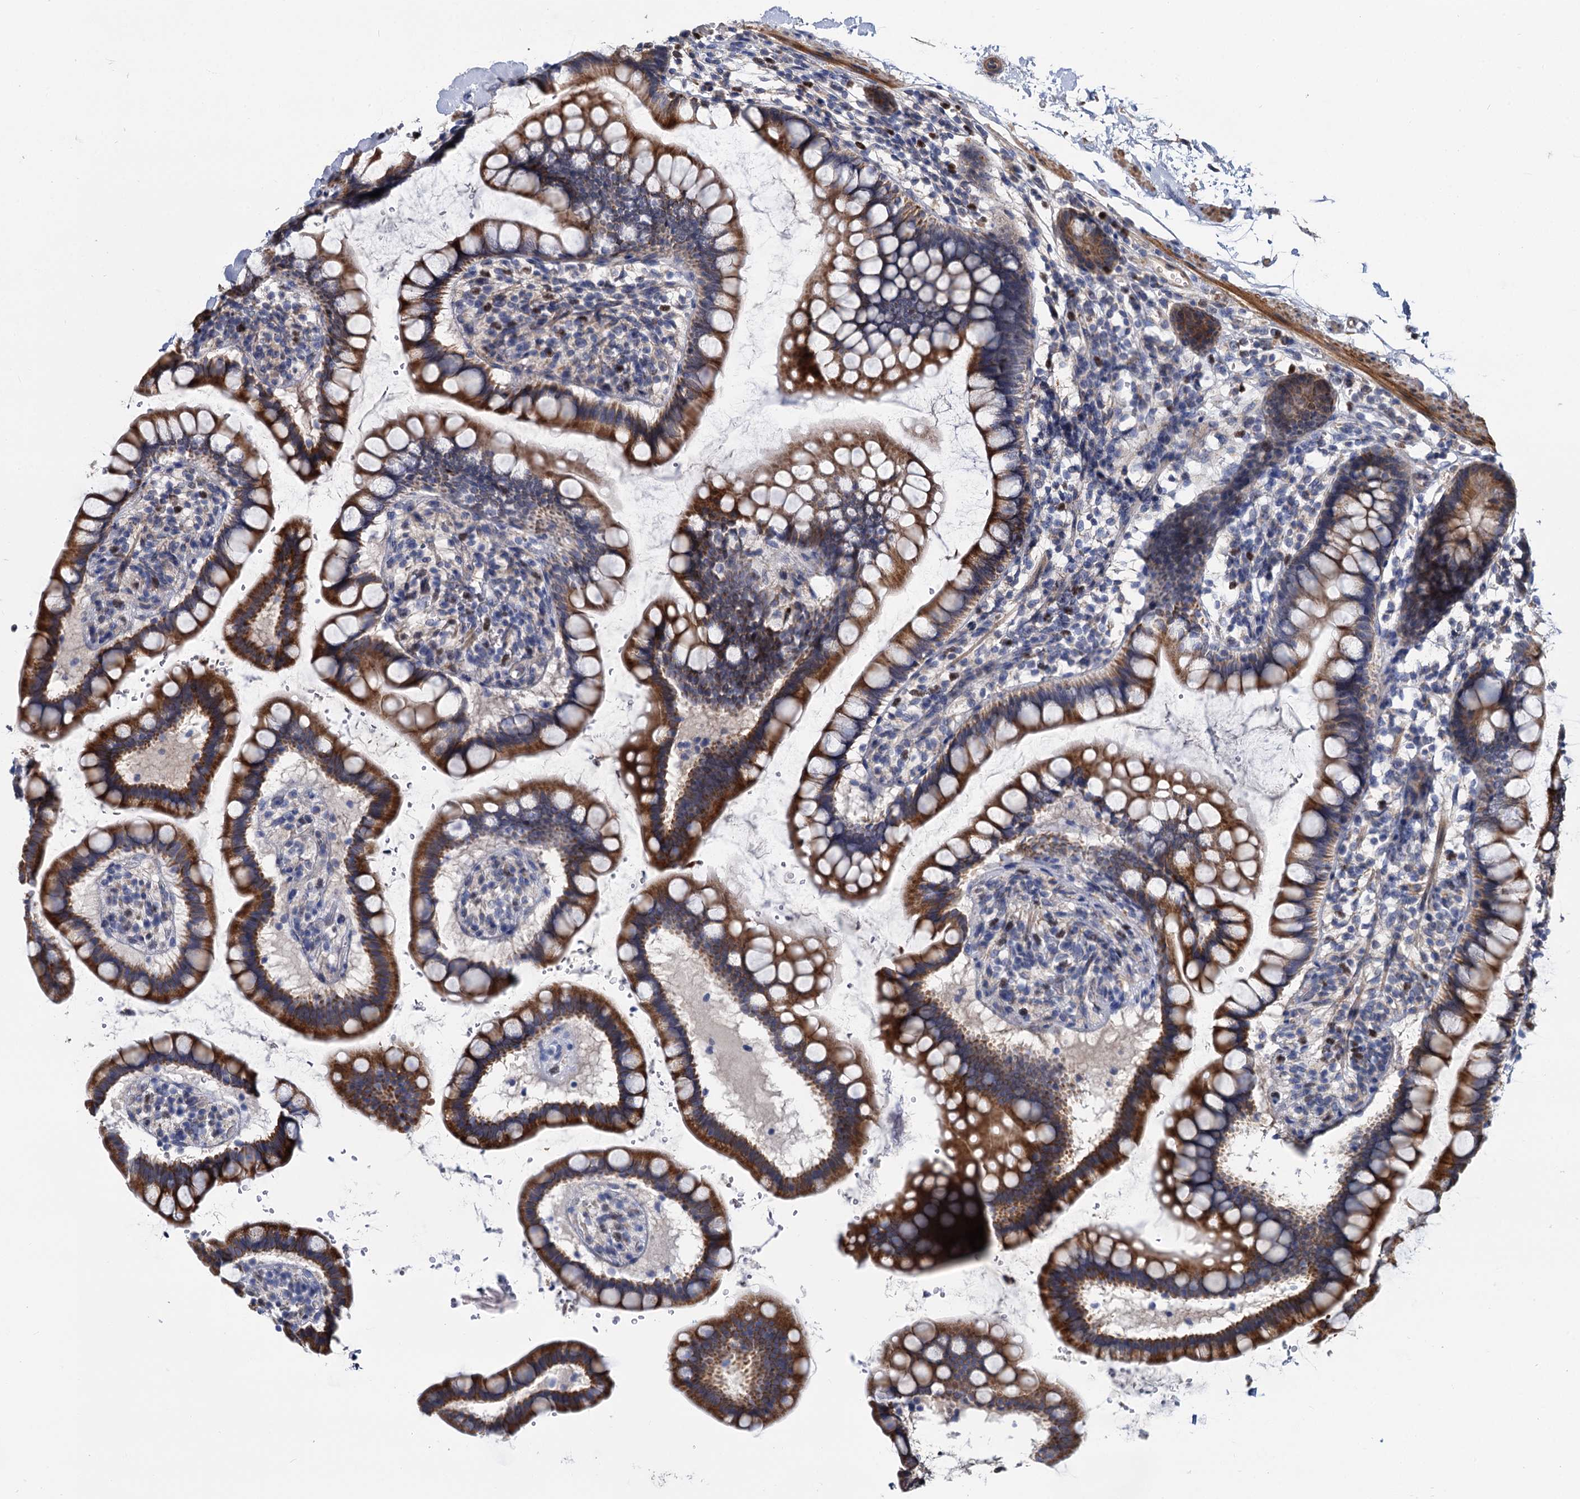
{"staining": {"intensity": "strong", "quantity": ">75%", "location": "cytoplasmic/membranous"}, "tissue": "small intestine", "cell_type": "Glandular cells", "image_type": "normal", "snomed": [{"axis": "morphology", "description": "Normal tissue, NOS"}, {"axis": "topography", "description": "Small intestine"}], "caption": "Glandular cells demonstrate strong cytoplasmic/membranous staining in about >75% of cells in normal small intestine. Nuclei are stained in blue.", "gene": "ALKBH7", "patient": {"sex": "female", "age": 84}}